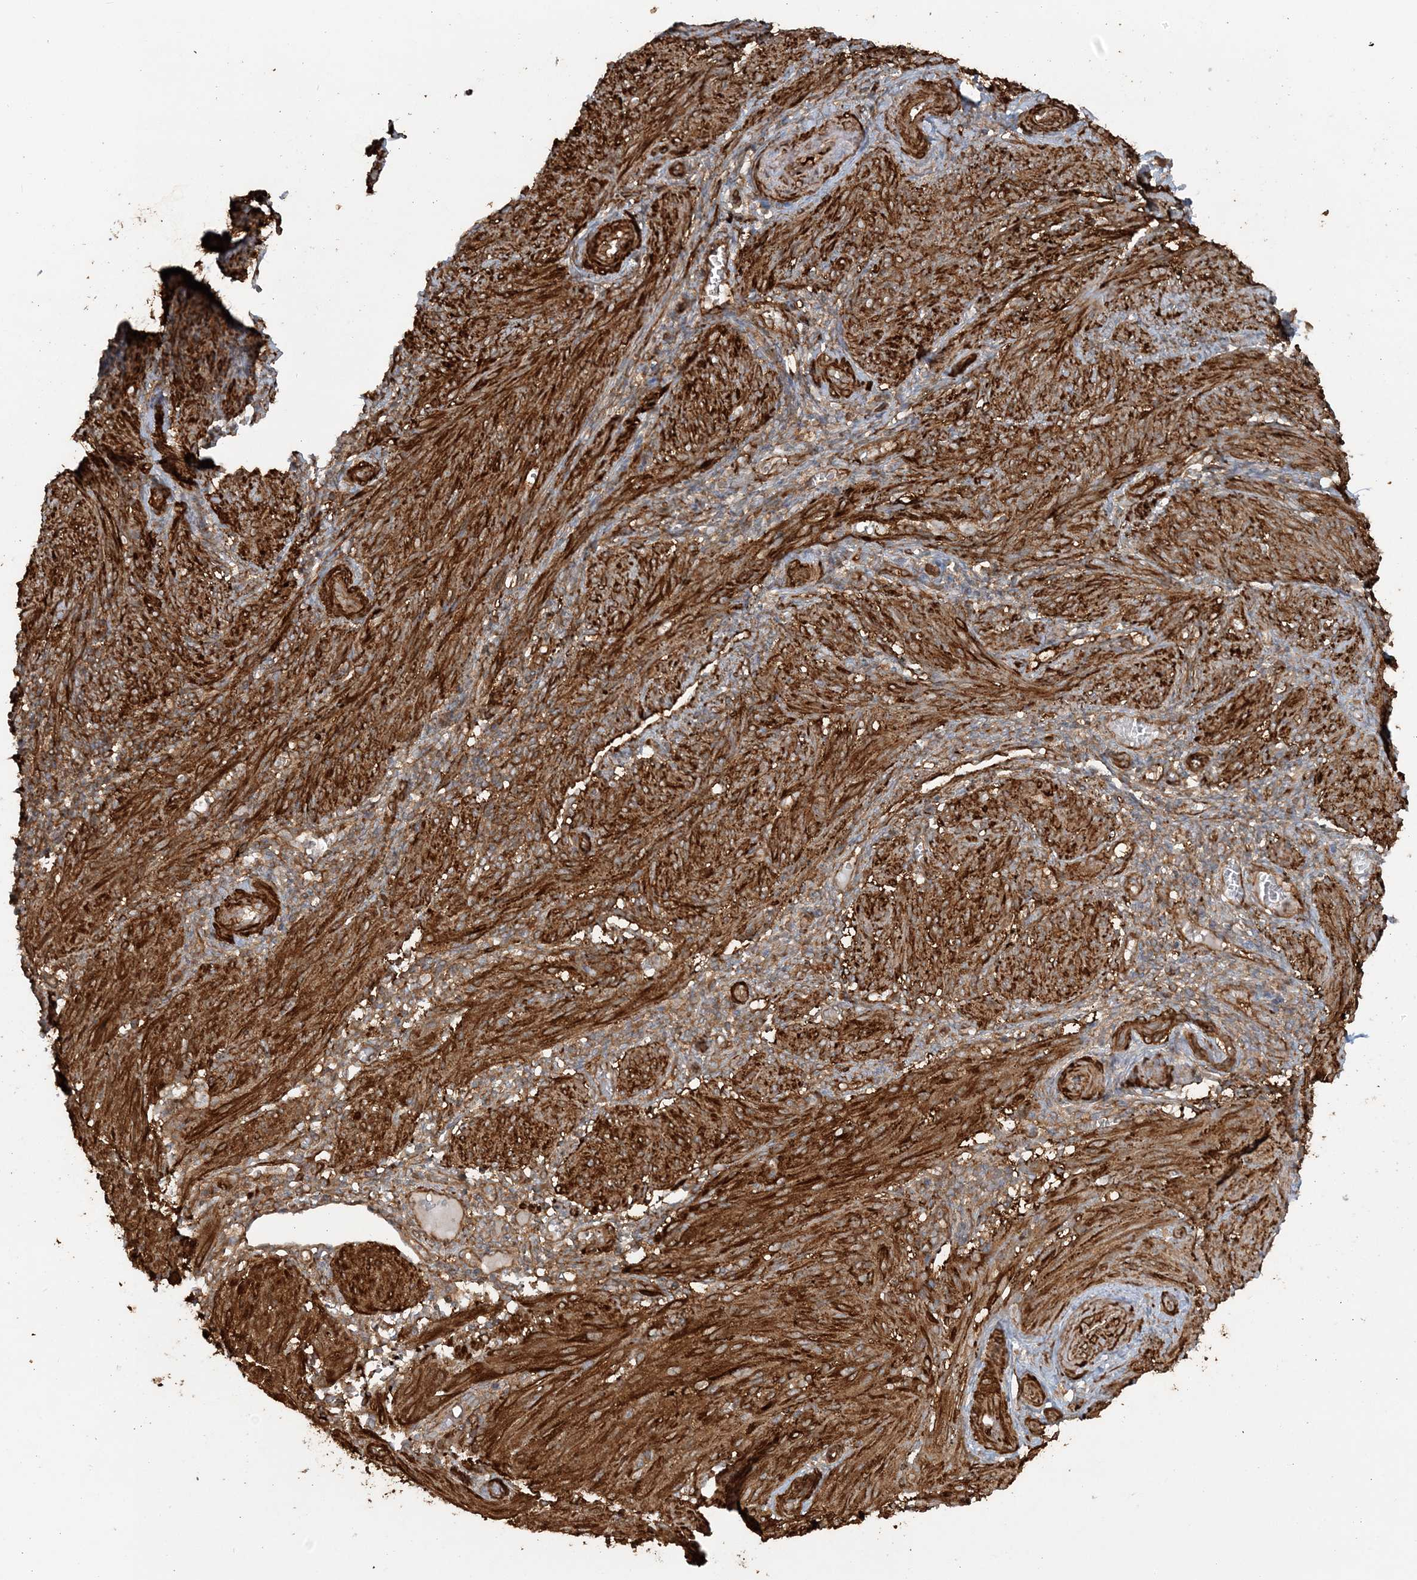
{"staining": {"intensity": "strong", "quantity": ">75%", "location": "cytoplasmic/membranous,nuclear"}, "tissue": "smooth muscle", "cell_type": "Smooth muscle cells", "image_type": "normal", "snomed": [{"axis": "morphology", "description": "Normal tissue, NOS"}, {"axis": "topography", "description": "Smooth muscle"}], "caption": "Immunohistochemical staining of benign human smooth muscle shows strong cytoplasmic/membranous,nuclear protein staining in approximately >75% of smooth muscle cells. (Stains: DAB in brown, nuclei in blue, Microscopy: brightfield microscopy at high magnification).", "gene": "DSTN", "patient": {"sex": "female", "age": 39}}